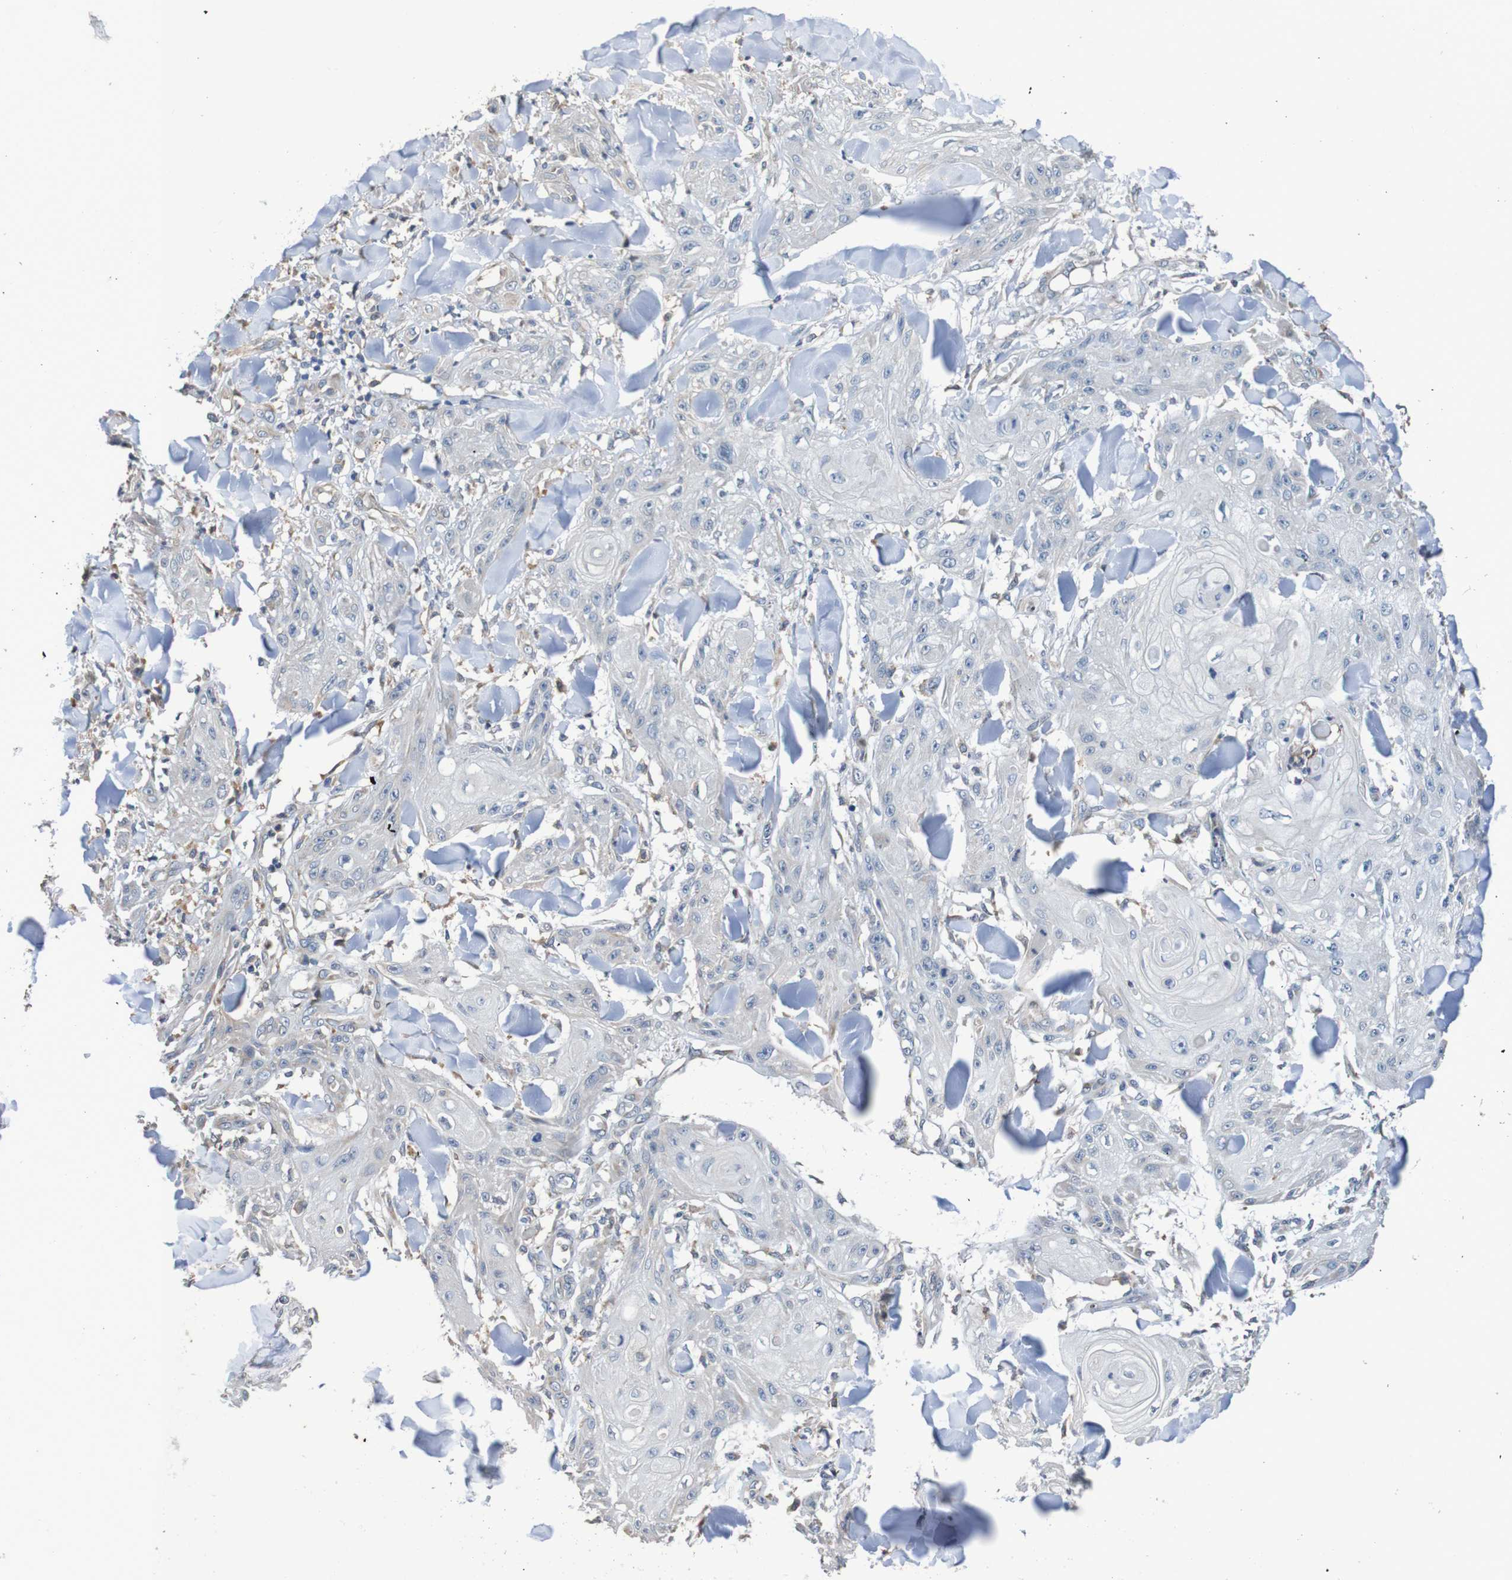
{"staining": {"intensity": "negative", "quantity": "none", "location": "none"}, "tissue": "skin cancer", "cell_type": "Tumor cells", "image_type": "cancer", "snomed": [{"axis": "morphology", "description": "Squamous cell carcinoma, NOS"}, {"axis": "topography", "description": "Skin"}], "caption": "Immunohistochemical staining of human skin cancer (squamous cell carcinoma) exhibits no significant expression in tumor cells.", "gene": "FIBP", "patient": {"sex": "male", "age": 74}}